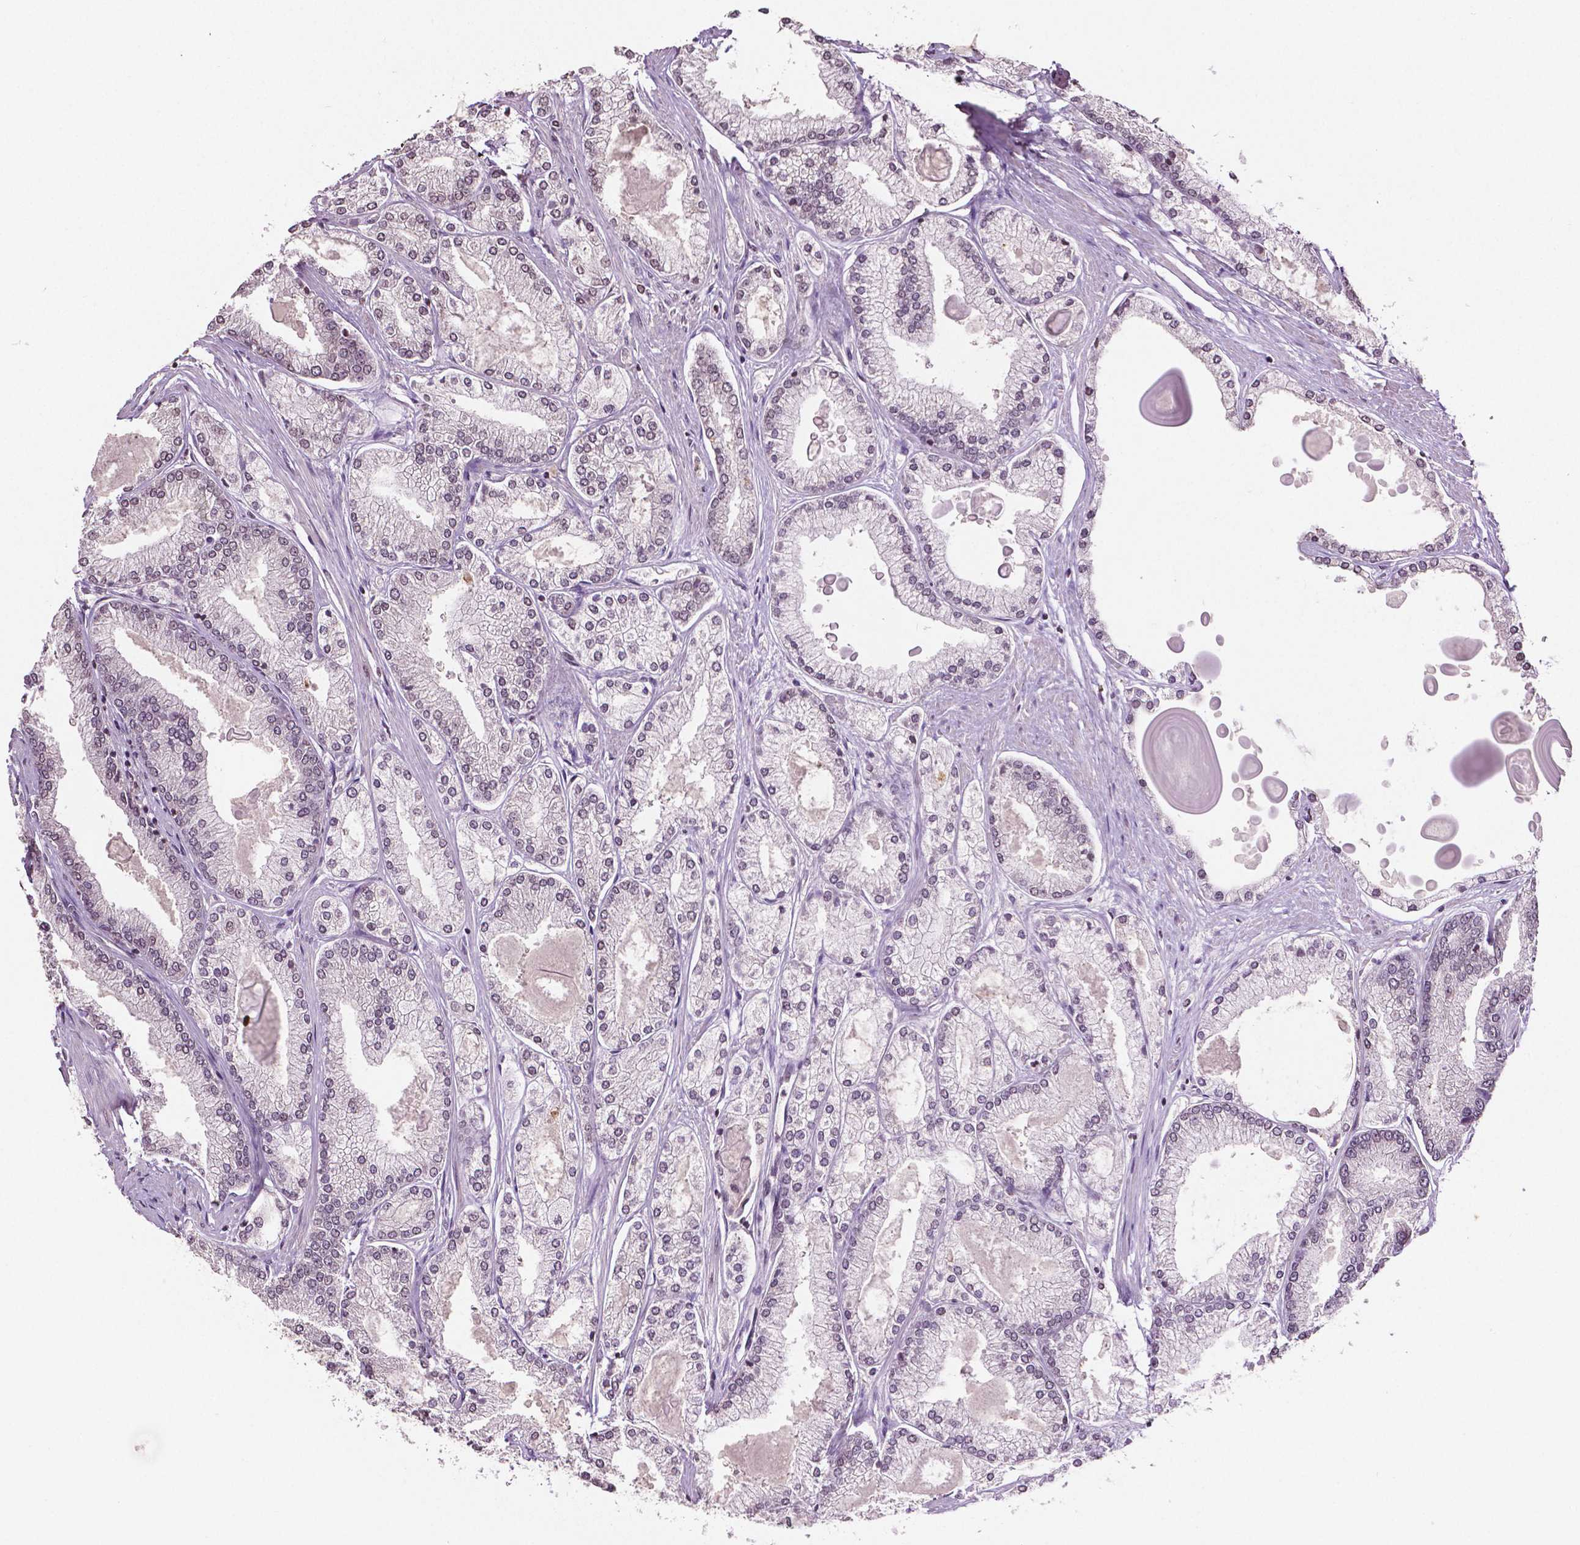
{"staining": {"intensity": "weak", "quantity": "25%-75%", "location": "nuclear"}, "tissue": "prostate cancer", "cell_type": "Tumor cells", "image_type": "cancer", "snomed": [{"axis": "morphology", "description": "Adenocarcinoma, High grade"}, {"axis": "topography", "description": "Prostate"}], "caption": "Prostate cancer (high-grade adenocarcinoma) tissue exhibits weak nuclear positivity in about 25%-75% of tumor cells (DAB (3,3'-diaminobenzidine) = brown stain, brightfield microscopy at high magnification).", "gene": "DEK", "patient": {"sex": "male", "age": 68}}